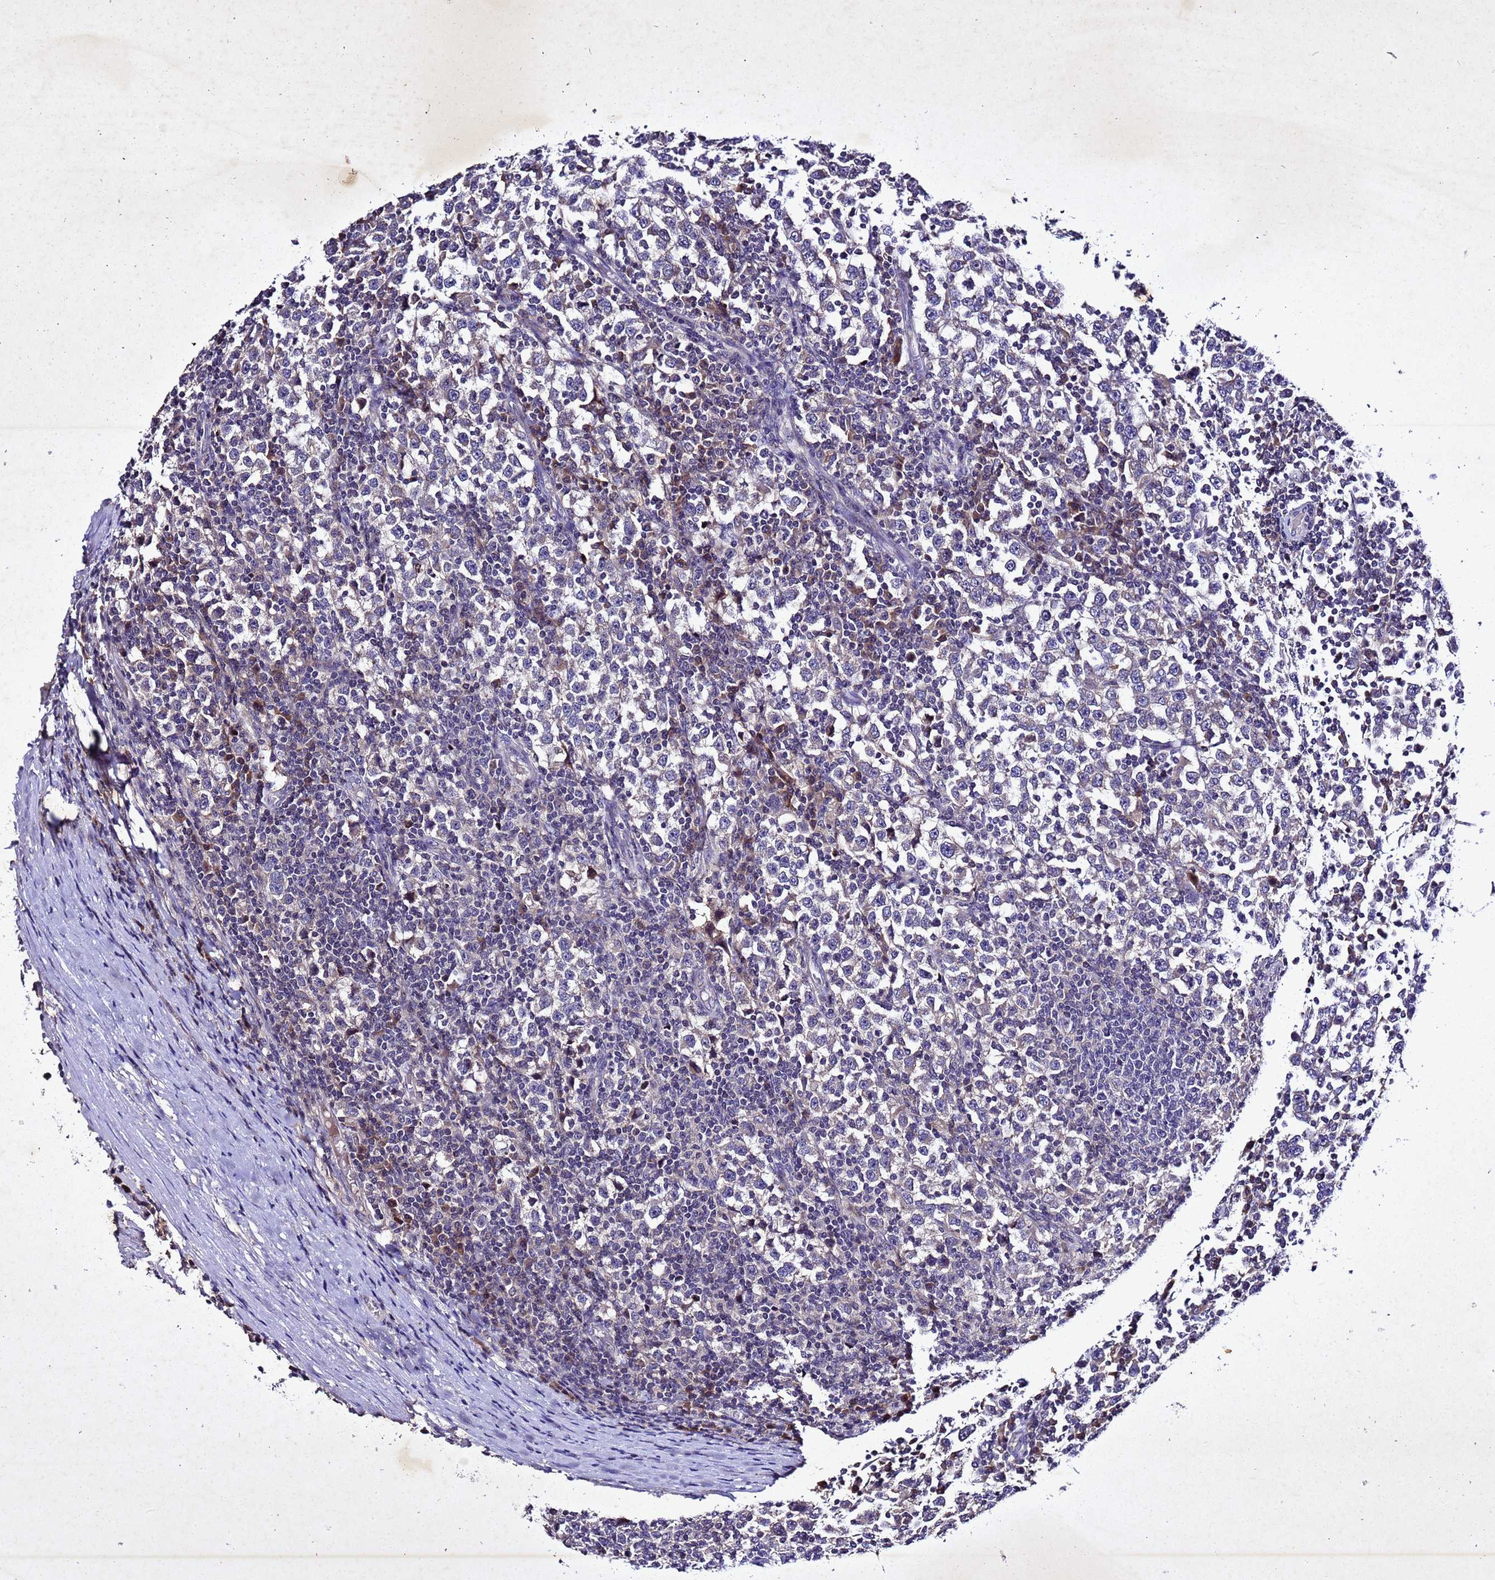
{"staining": {"intensity": "negative", "quantity": "none", "location": "none"}, "tissue": "testis cancer", "cell_type": "Tumor cells", "image_type": "cancer", "snomed": [{"axis": "morphology", "description": "Seminoma, NOS"}, {"axis": "topography", "description": "Testis"}], "caption": "The immunohistochemistry (IHC) micrograph has no significant expression in tumor cells of seminoma (testis) tissue.", "gene": "SV2B", "patient": {"sex": "male", "age": 65}}